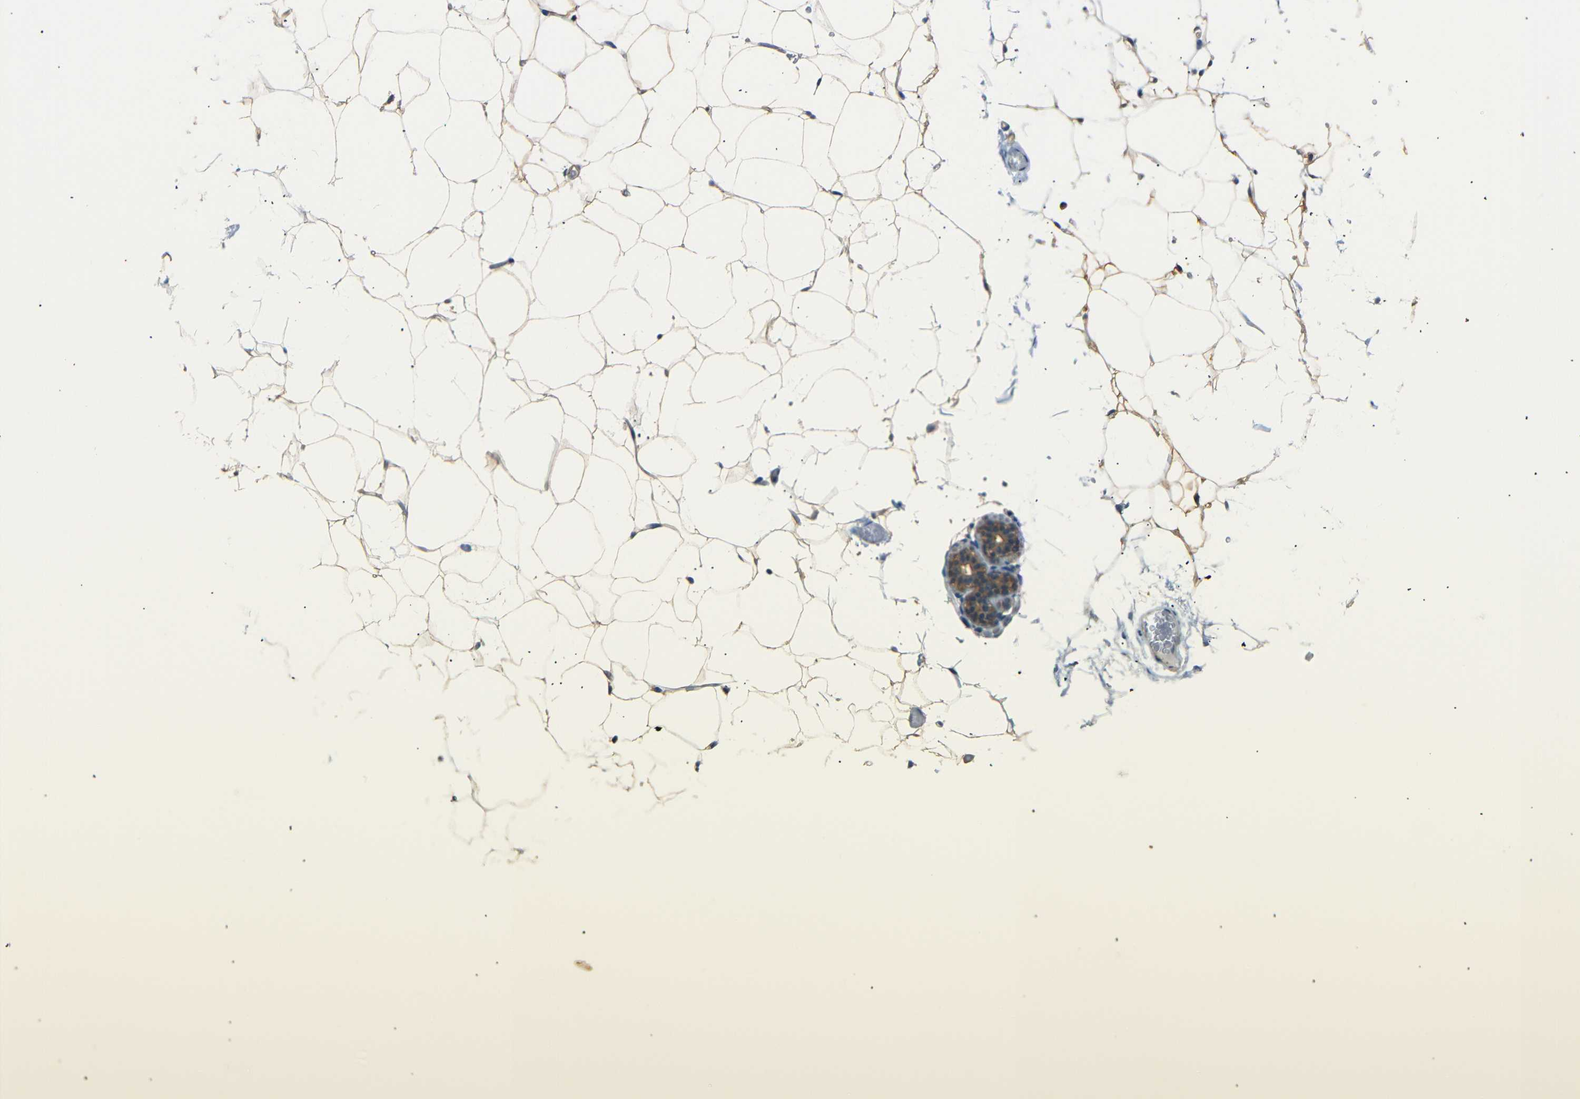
{"staining": {"intensity": "weak", "quantity": "<25%", "location": "cytoplasmic/membranous"}, "tissue": "adipose tissue", "cell_type": "Adipocytes", "image_type": "normal", "snomed": [{"axis": "morphology", "description": "Normal tissue, NOS"}, {"axis": "topography", "description": "Breast"}, {"axis": "topography", "description": "Soft tissue"}], "caption": "The immunohistochemistry (IHC) micrograph has no significant expression in adipocytes of adipose tissue.", "gene": "SFN", "patient": {"sex": "female", "age": 75}}